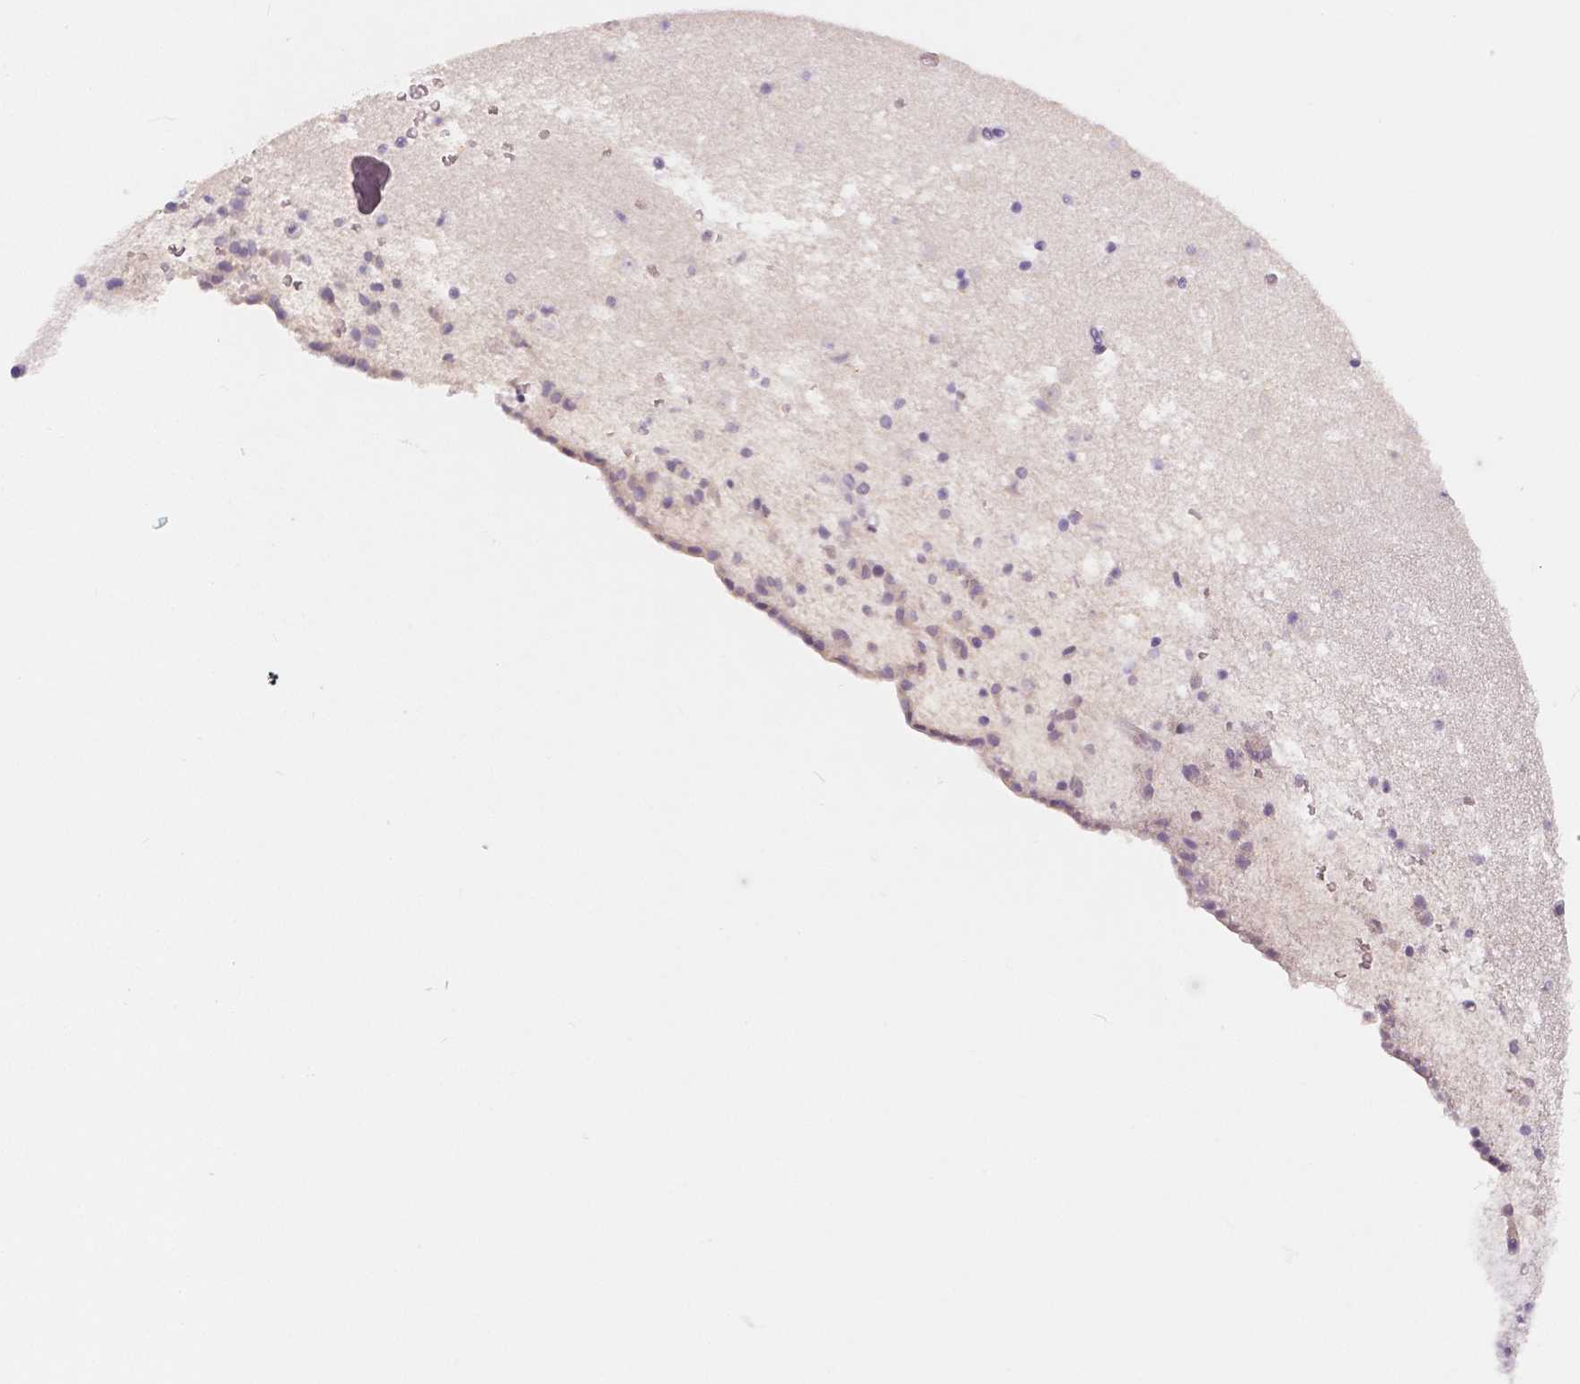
{"staining": {"intensity": "negative", "quantity": "none", "location": "none"}, "tissue": "caudate", "cell_type": "Glial cells", "image_type": "normal", "snomed": [{"axis": "morphology", "description": "Normal tissue, NOS"}, {"axis": "topography", "description": "Lateral ventricle wall"}], "caption": "A photomicrograph of human caudate is negative for staining in glial cells. (Brightfield microscopy of DAB IHC at high magnification).", "gene": "APOA4", "patient": {"sex": "female", "age": 42}}